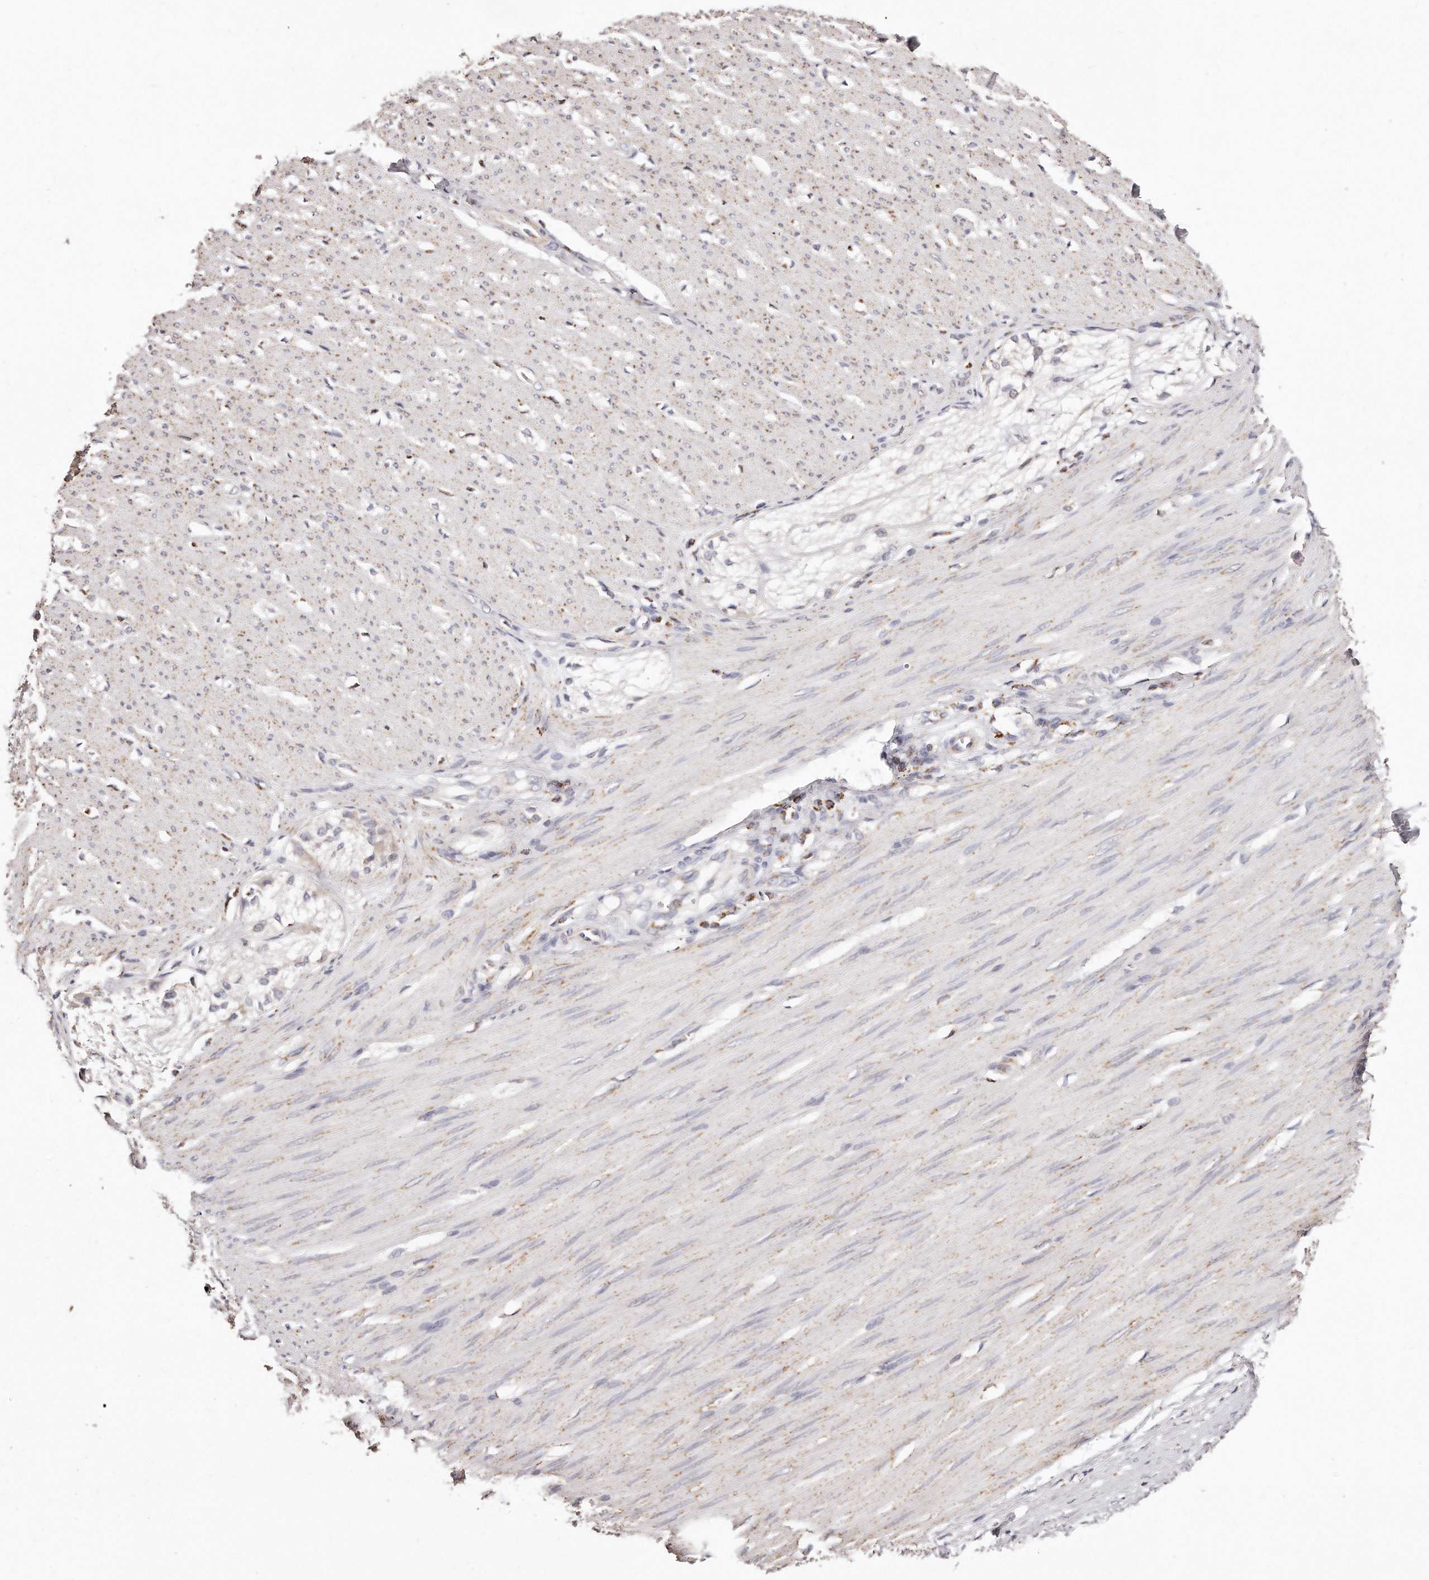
{"staining": {"intensity": "weak", "quantity": "<25%", "location": "cytoplasmic/membranous"}, "tissue": "smooth muscle", "cell_type": "Smooth muscle cells", "image_type": "normal", "snomed": [{"axis": "morphology", "description": "Normal tissue, NOS"}, {"axis": "morphology", "description": "Adenocarcinoma, NOS"}, {"axis": "topography", "description": "Colon"}, {"axis": "topography", "description": "Peripheral nerve tissue"}], "caption": "Immunohistochemical staining of normal human smooth muscle displays no significant expression in smooth muscle cells. (Immunohistochemistry, brightfield microscopy, high magnification).", "gene": "RTKN", "patient": {"sex": "male", "age": 14}}